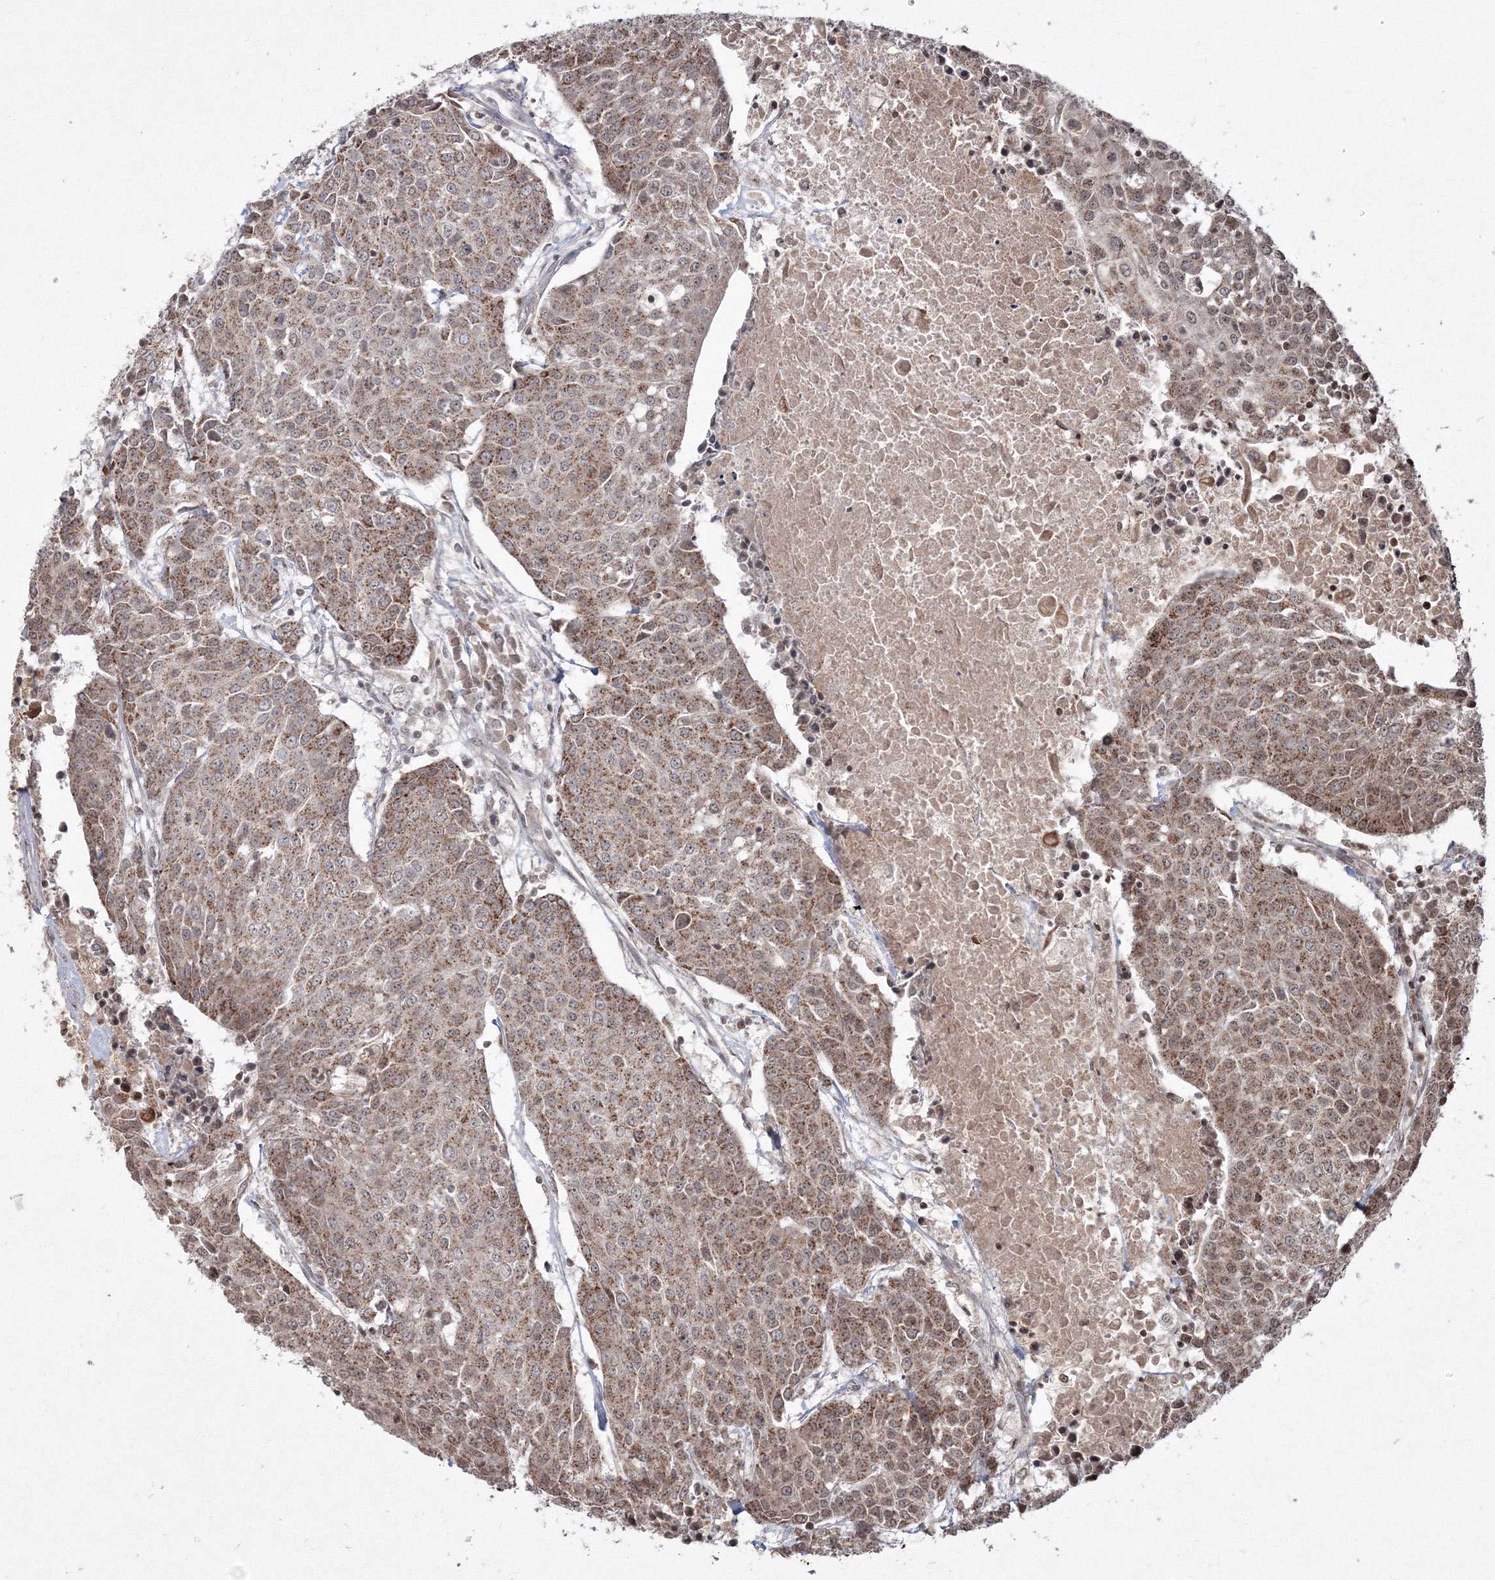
{"staining": {"intensity": "moderate", "quantity": ">75%", "location": "cytoplasmic/membranous"}, "tissue": "urothelial cancer", "cell_type": "Tumor cells", "image_type": "cancer", "snomed": [{"axis": "morphology", "description": "Urothelial carcinoma, High grade"}, {"axis": "topography", "description": "Urinary bladder"}], "caption": "Urothelial cancer stained with immunohistochemistry (IHC) reveals moderate cytoplasmic/membranous positivity in approximately >75% of tumor cells. The protein of interest is stained brown, and the nuclei are stained in blue (DAB IHC with brightfield microscopy, high magnification).", "gene": "PEX13", "patient": {"sex": "female", "age": 85}}